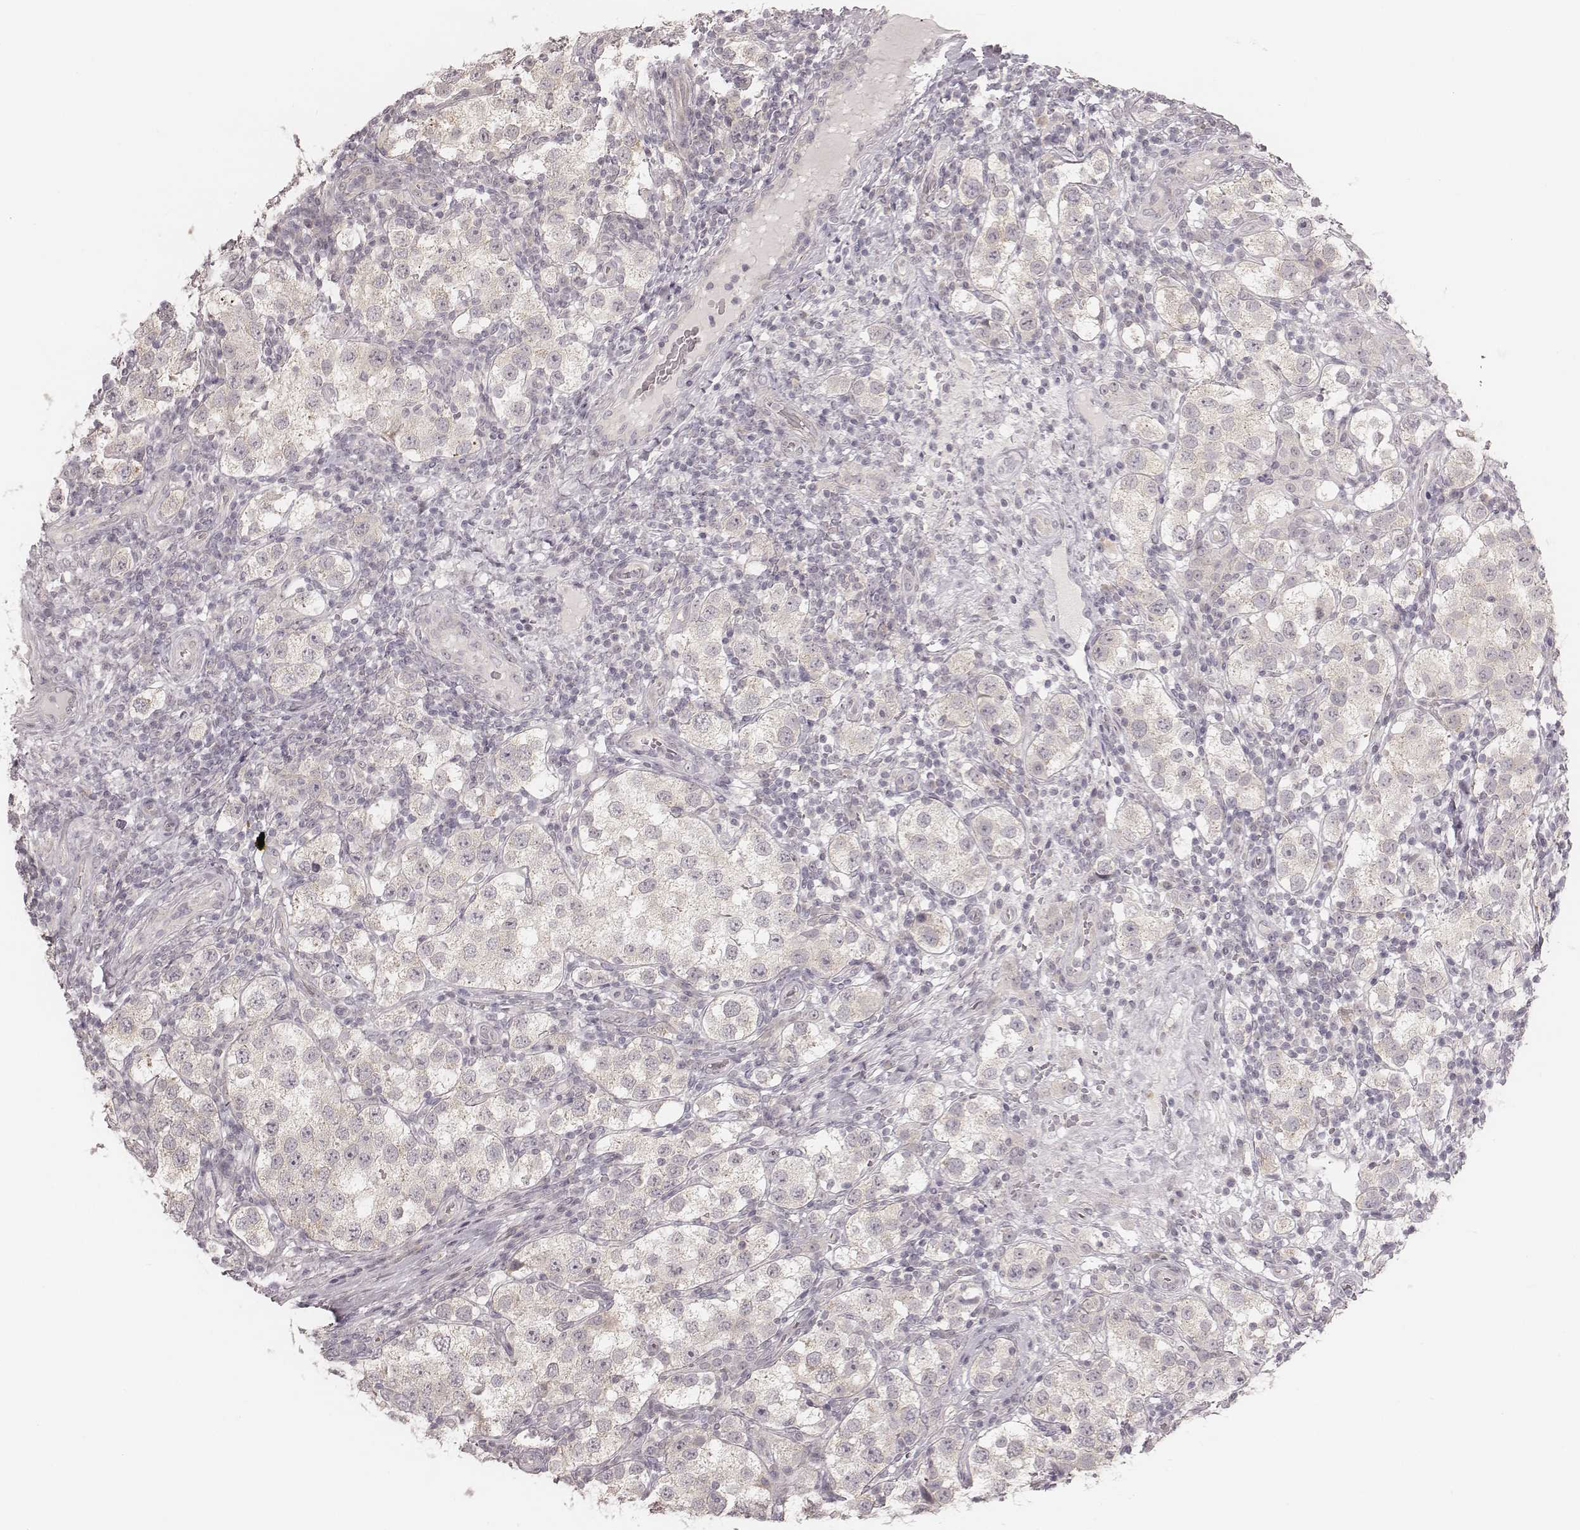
{"staining": {"intensity": "negative", "quantity": "none", "location": "none"}, "tissue": "testis cancer", "cell_type": "Tumor cells", "image_type": "cancer", "snomed": [{"axis": "morphology", "description": "Seminoma, NOS"}, {"axis": "topography", "description": "Testis"}], "caption": "An immunohistochemistry micrograph of testis seminoma is shown. There is no staining in tumor cells of testis seminoma.", "gene": "ACACB", "patient": {"sex": "male", "age": 37}}